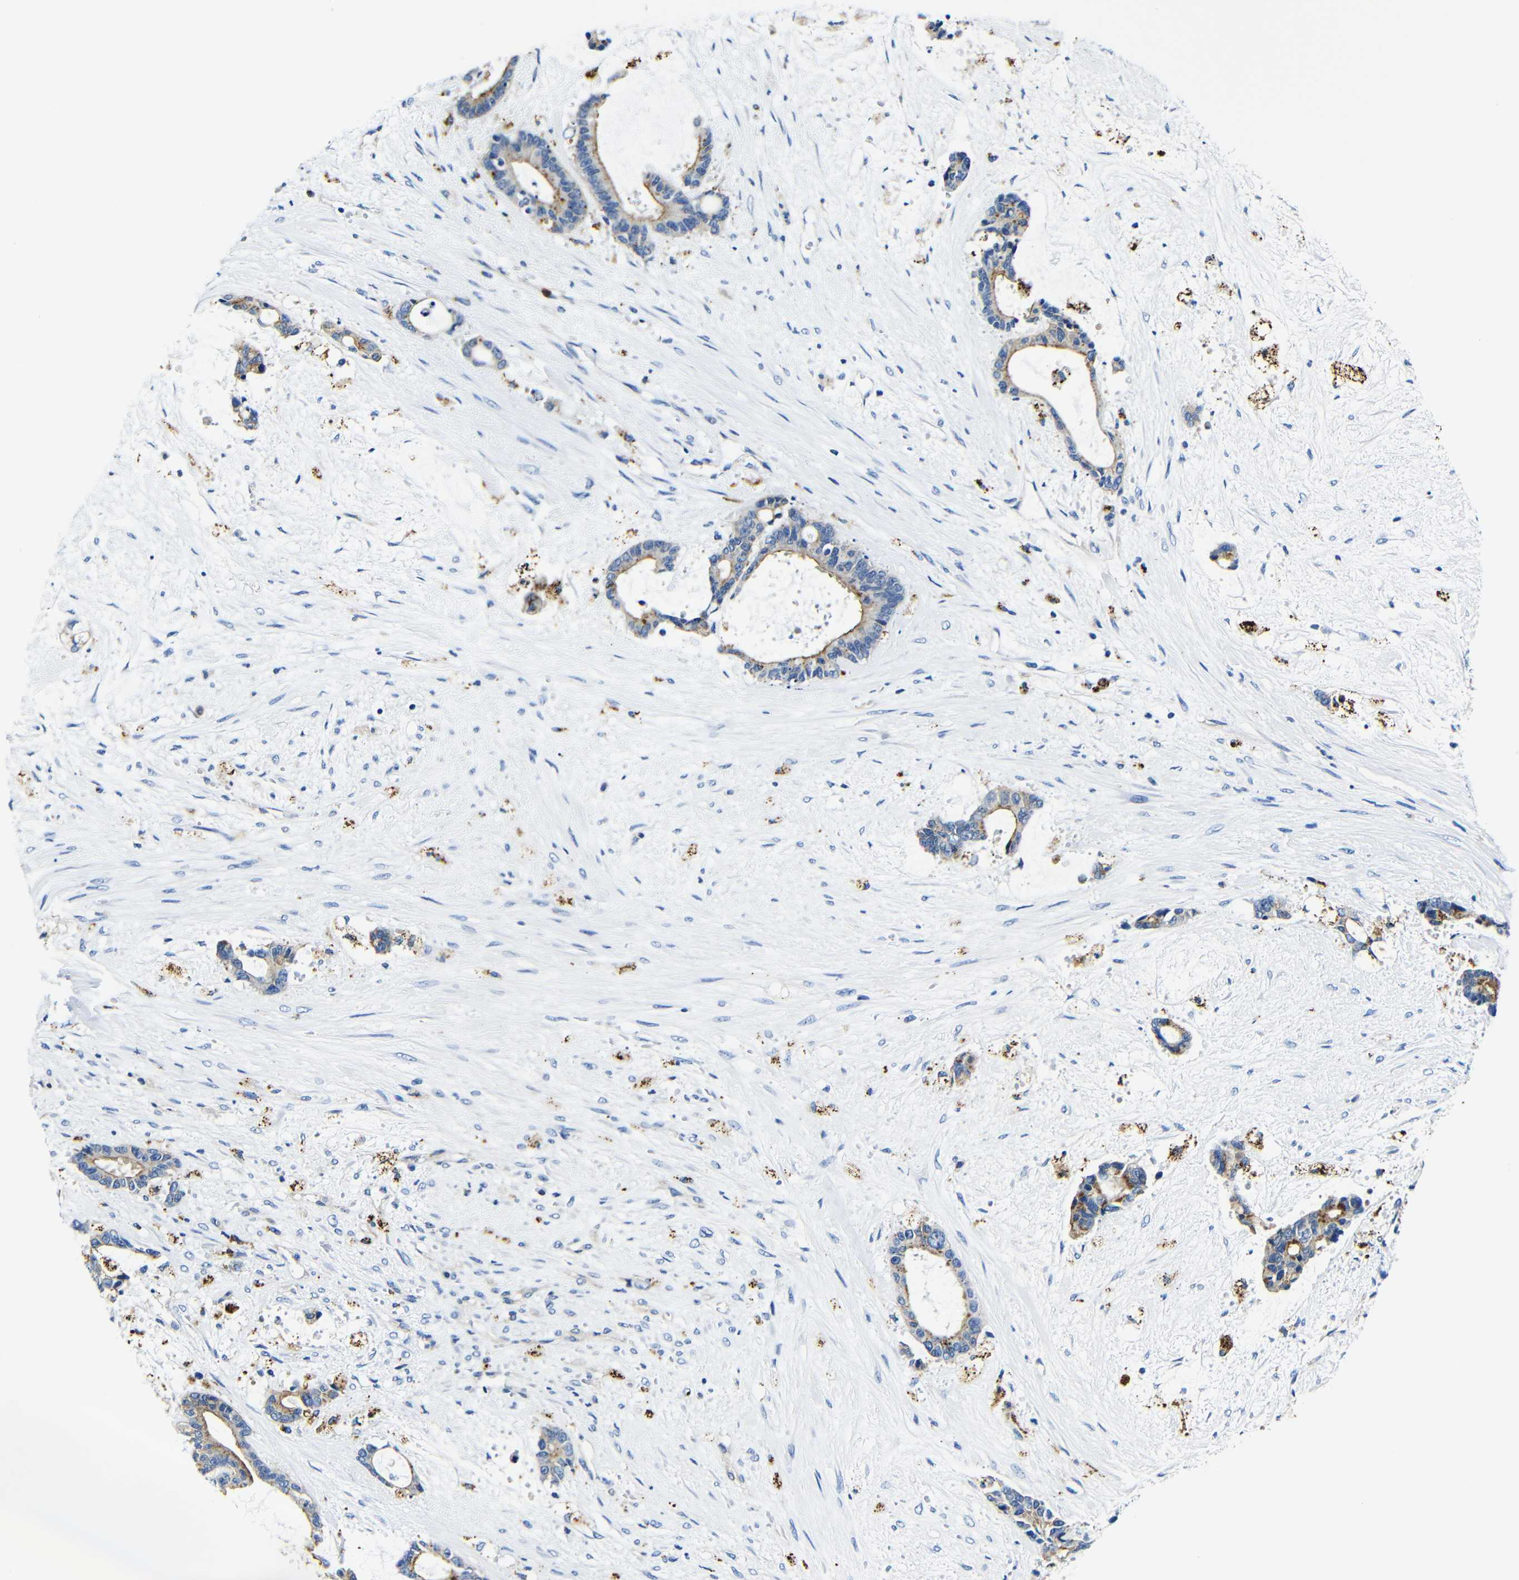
{"staining": {"intensity": "moderate", "quantity": "25%-75%", "location": "cytoplasmic/membranous"}, "tissue": "liver cancer", "cell_type": "Tumor cells", "image_type": "cancer", "snomed": [{"axis": "morphology", "description": "Normal tissue, NOS"}, {"axis": "morphology", "description": "Cholangiocarcinoma"}, {"axis": "topography", "description": "Liver"}, {"axis": "topography", "description": "Peripheral nerve tissue"}], "caption": "Cholangiocarcinoma (liver) stained for a protein reveals moderate cytoplasmic/membranous positivity in tumor cells.", "gene": "GIMAP2", "patient": {"sex": "female", "age": 73}}